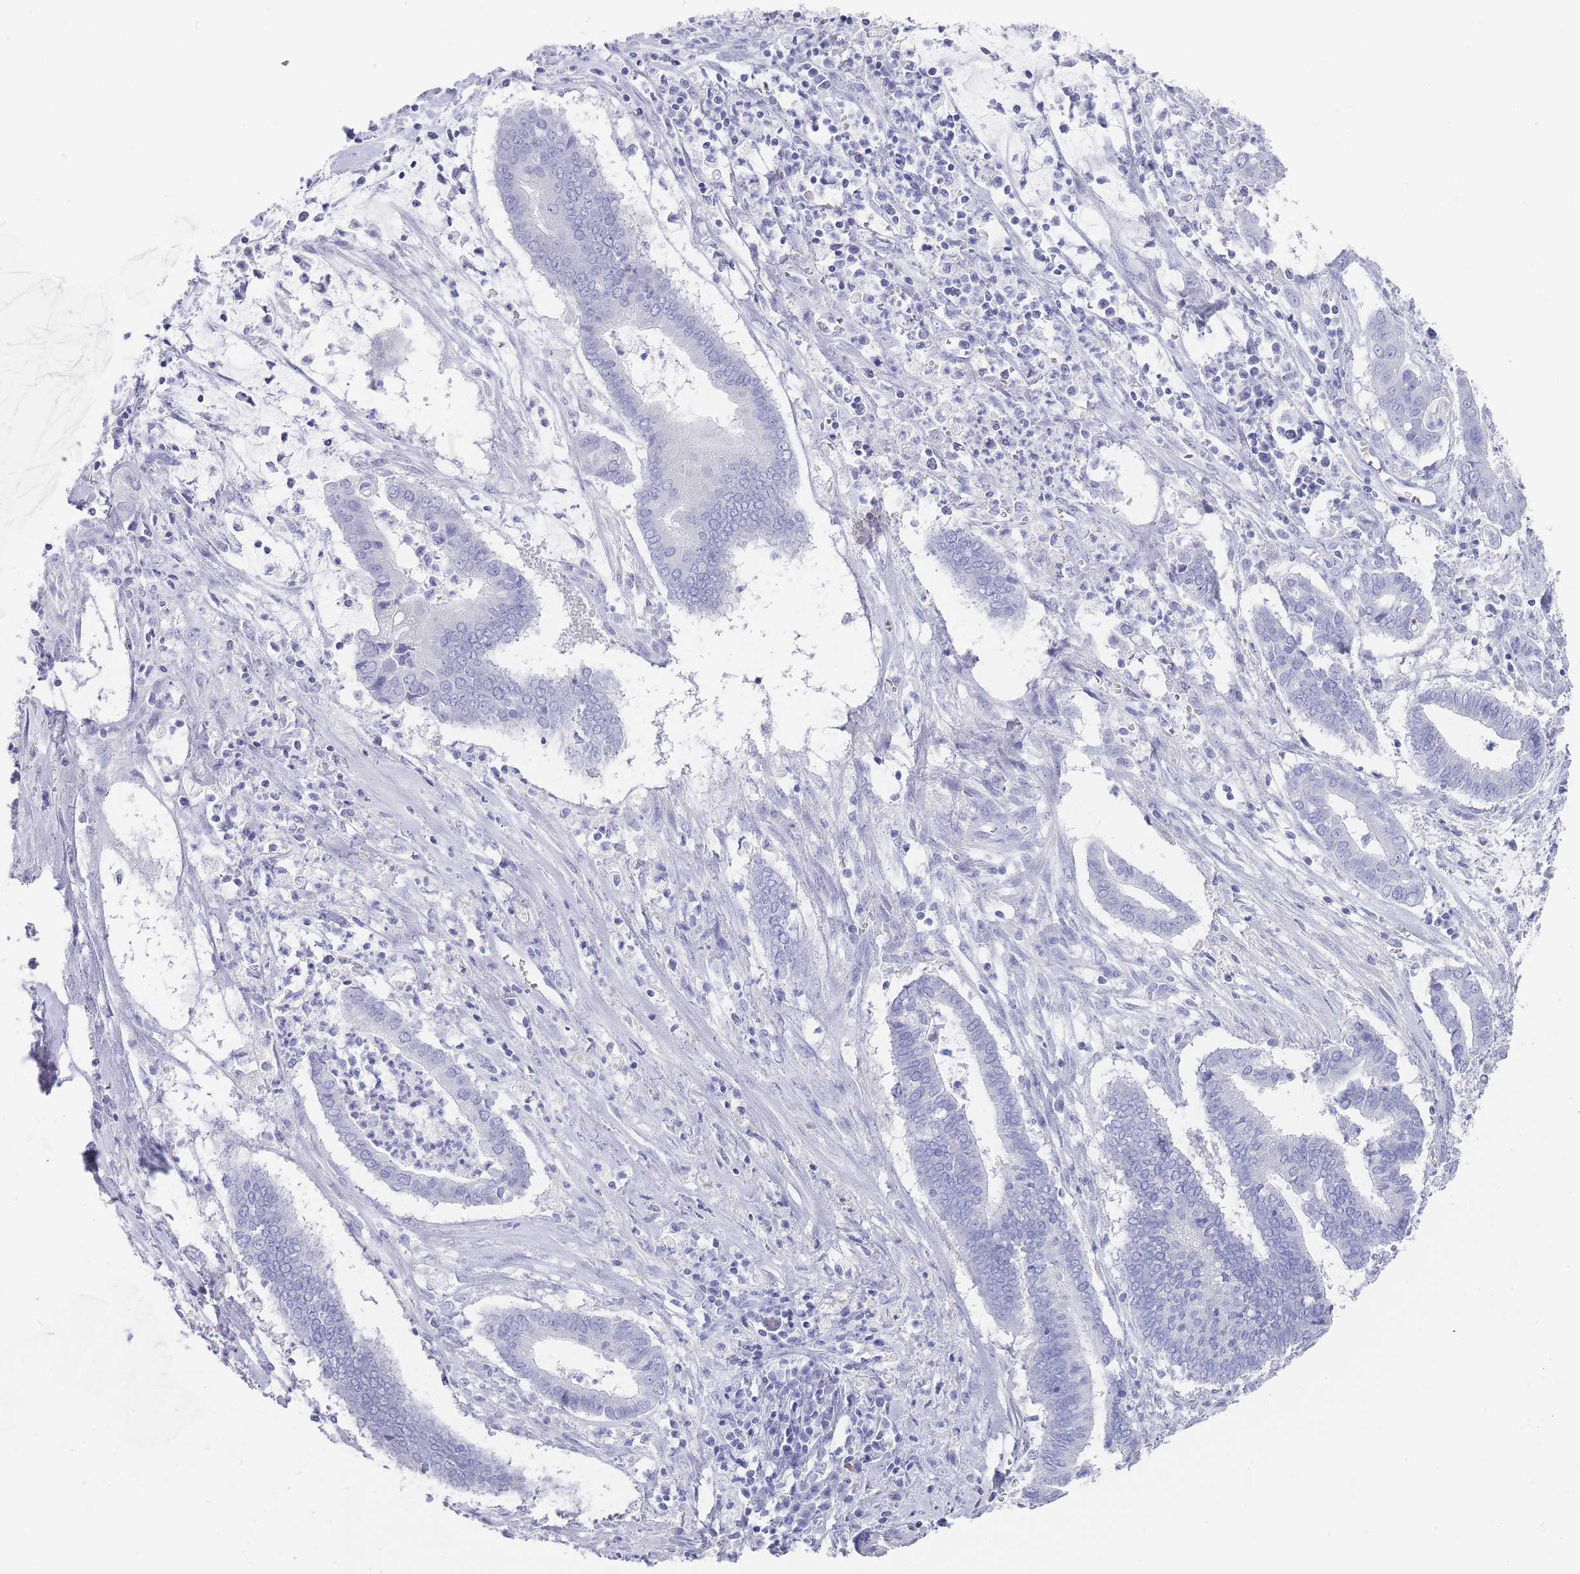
{"staining": {"intensity": "negative", "quantity": "none", "location": "none"}, "tissue": "cervical cancer", "cell_type": "Tumor cells", "image_type": "cancer", "snomed": [{"axis": "morphology", "description": "Adenocarcinoma, NOS"}, {"axis": "topography", "description": "Cervix"}], "caption": "This is an immunohistochemistry (IHC) micrograph of cervical adenocarcinoma. There is no positivity in tumor cells.", "gene": "RAB2B", "patient": {"sex": "female", "age": 44}}